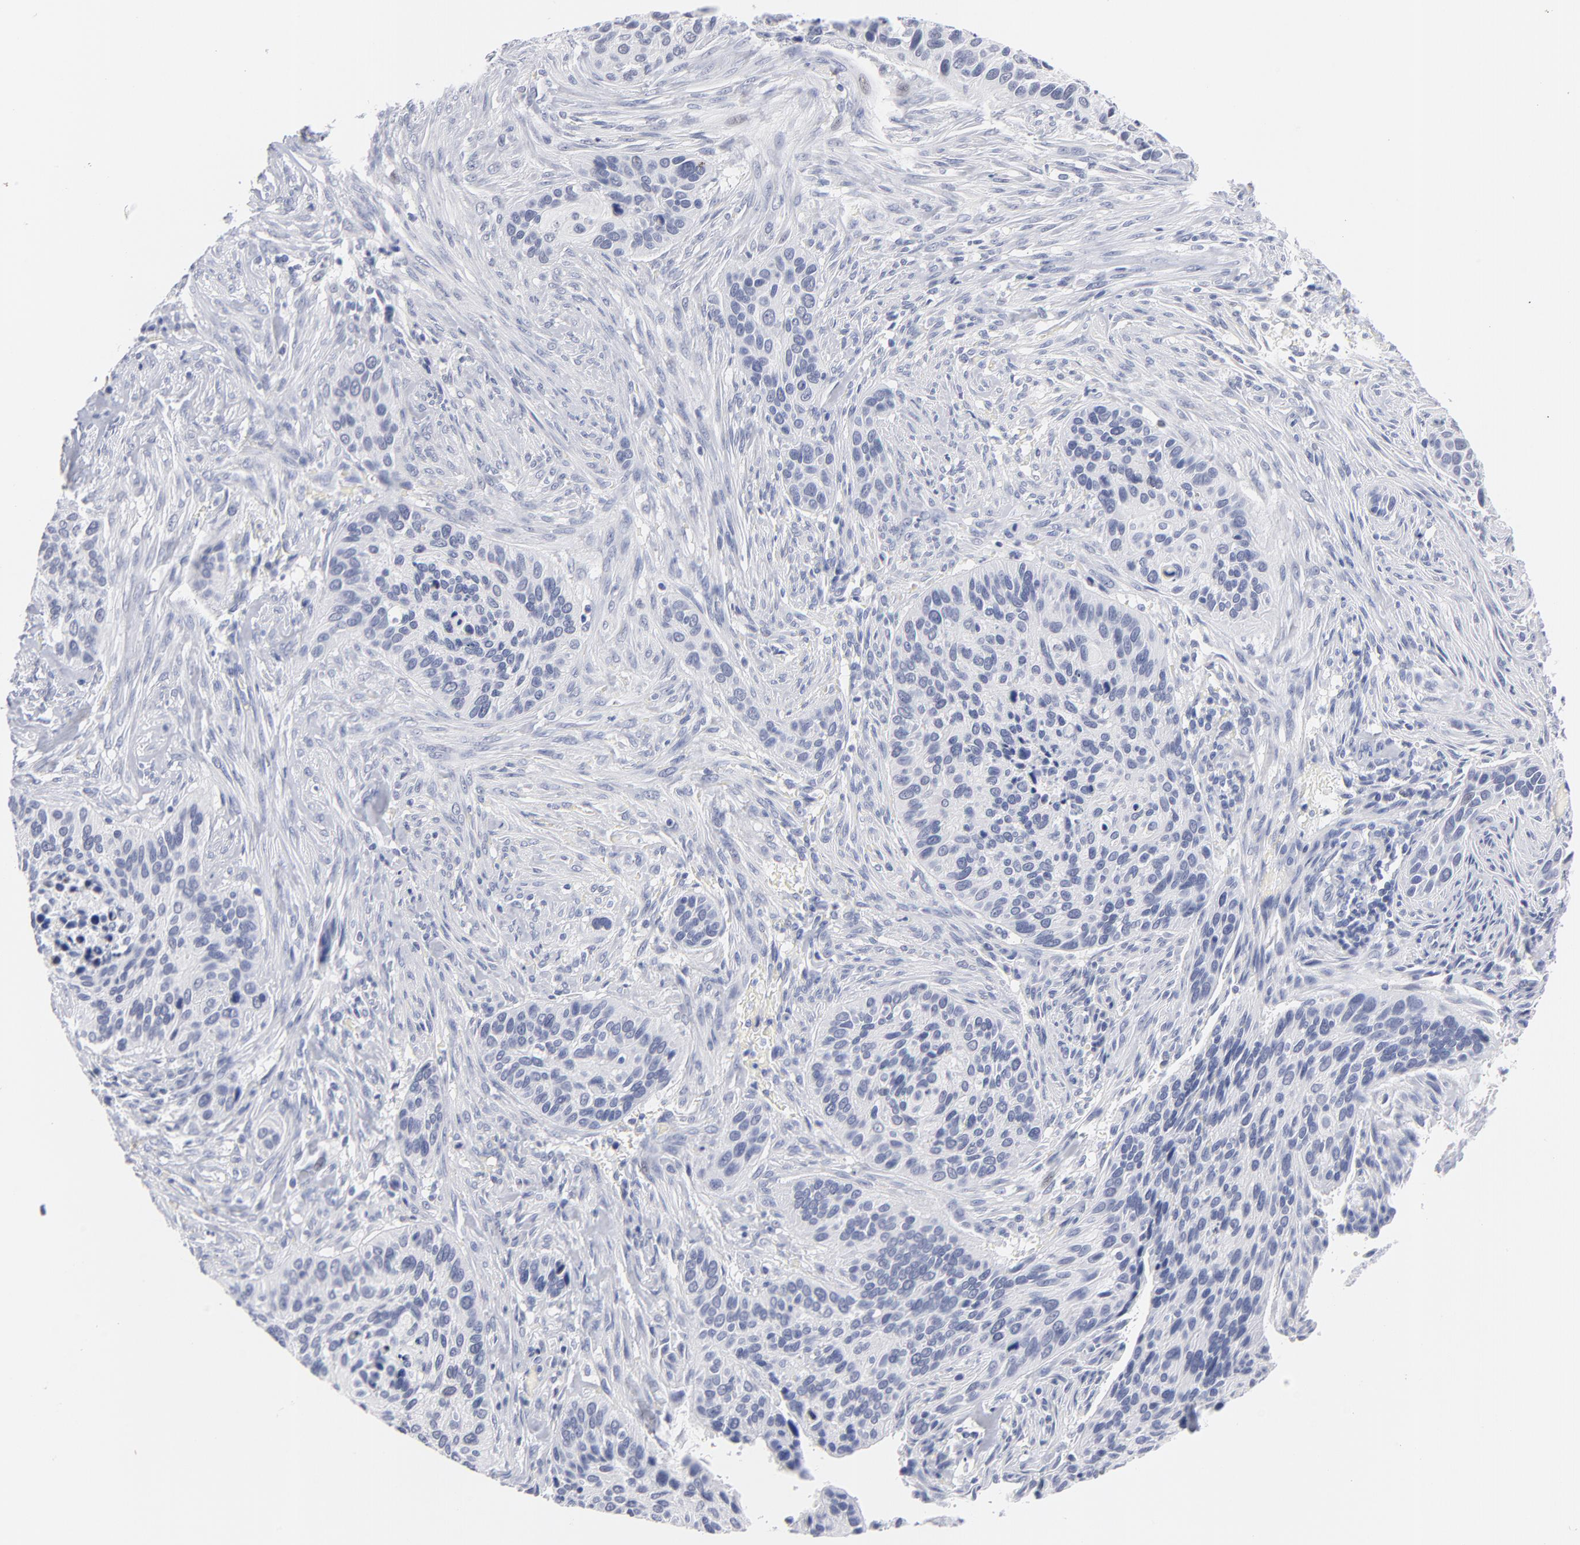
{"staining": {"intensity": "negative", "quantity": "none", "location": "none"}, "tissue": "cervical cancer", "cell_type": "Tumor cells", "image_type": "cancer", "snomed": [{"axis": "morphology", "description": "Adenocarcinoma, NOS"}, {"axis": "topography", "description": "Cervix"}], "caption": "IHC image of human adenocarcinoma (cervical) stained for a protein (brown), which shows no staining in tumor cells.", "gene": "KHNYN", "patient": {"sex": "female", "age": 29}}